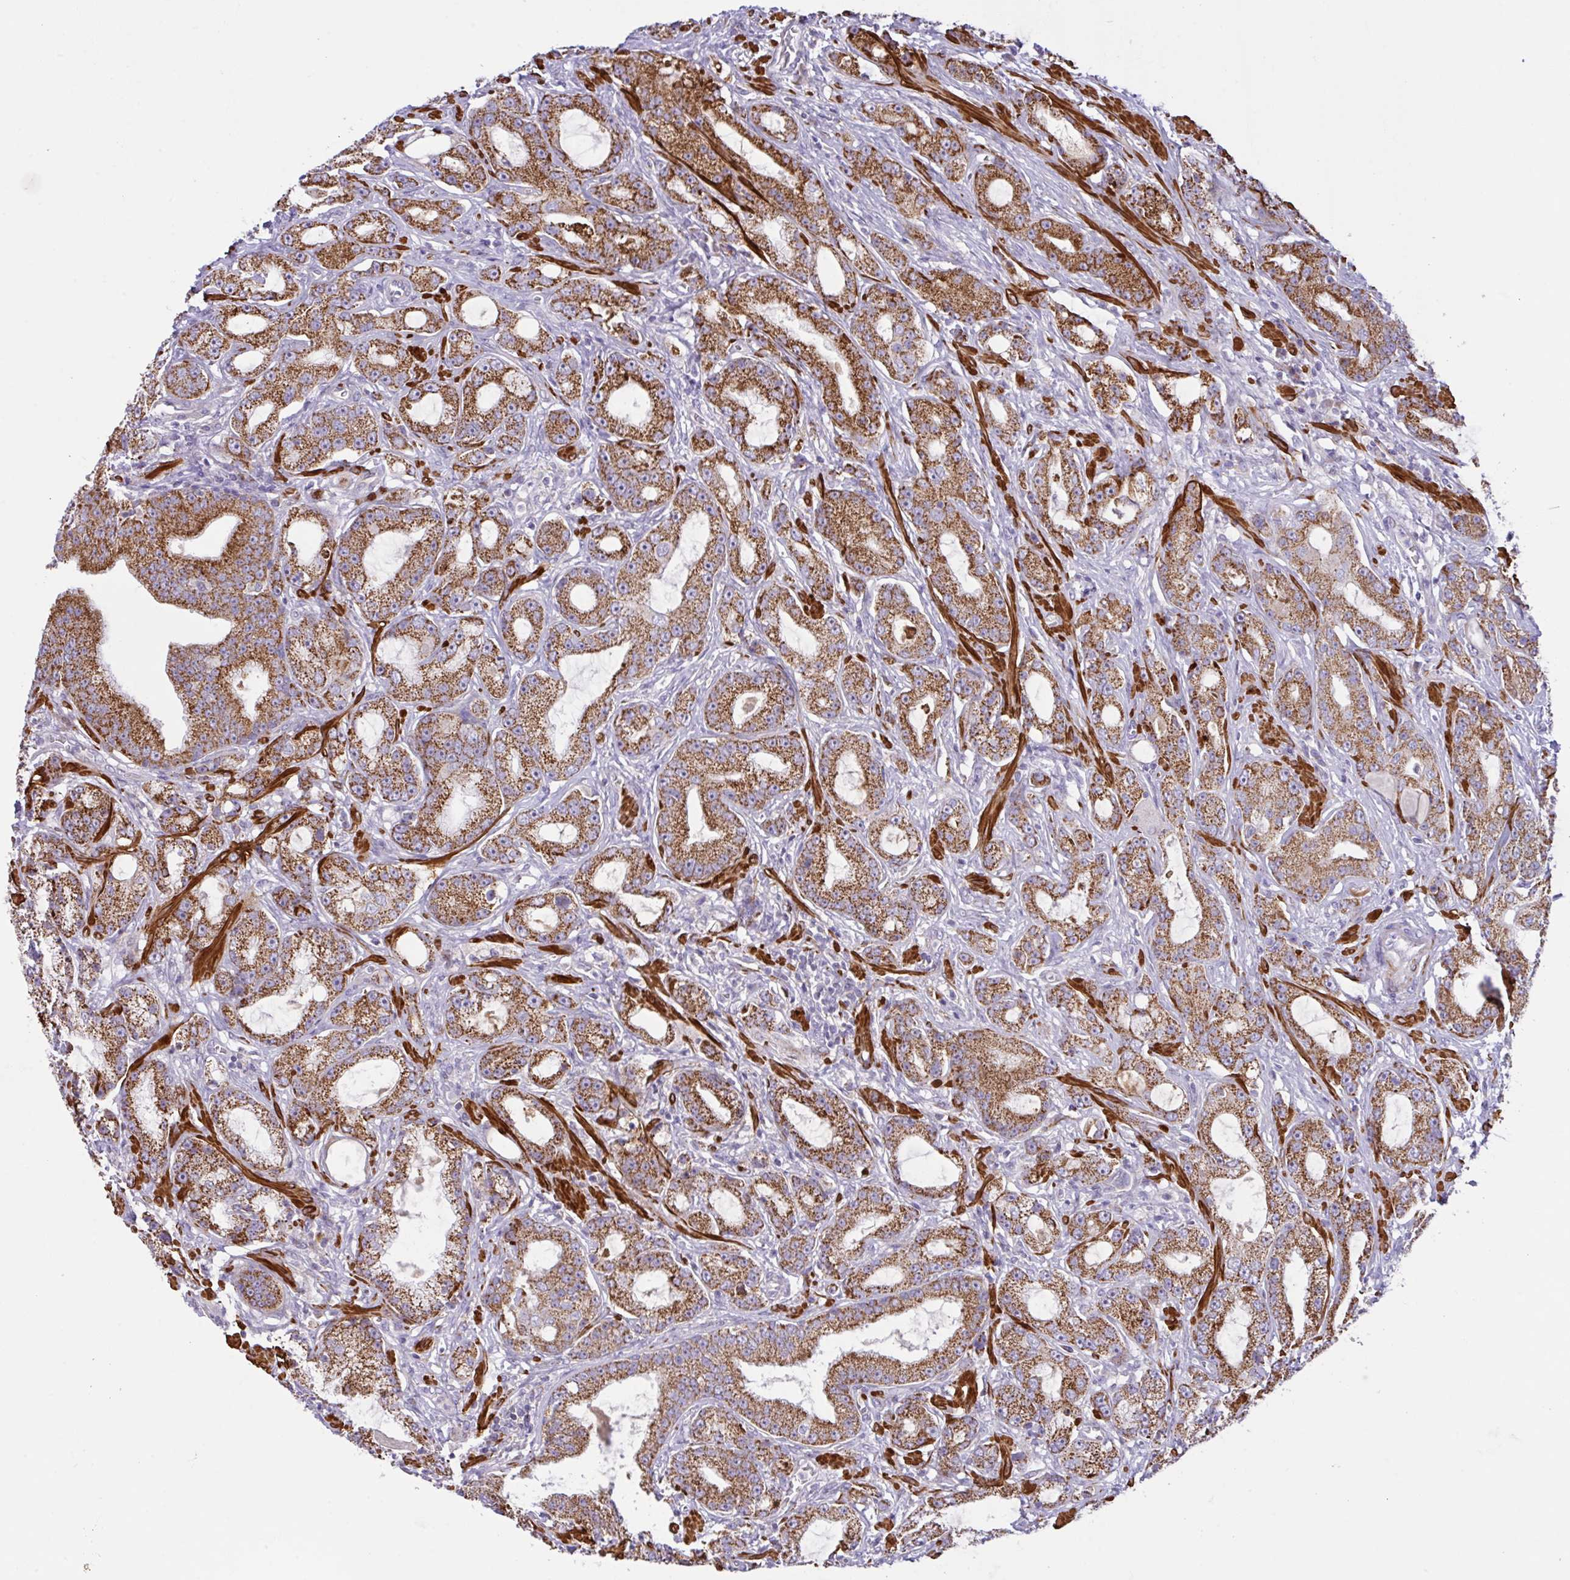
{"staining": {"intensity": "strong", "quantity": ">75%", "location": "cytoplasmic/membranous"}, "tissue": "prostate cancer", "cell_type": "Tumor cells", "image_type": "cancer", "snomed": [{"axis": "morphology", "description": "Adenocarcinoma, High grade"}, {"axis": "topography", "description": "Prostate"}], "caption": "This micrograph exhibits immunohistochemistry staining of human adenocarcinoma (high-grade) (prostate), with high strong cytoplasmic/membranous expression in about >75% of tumor cells.", "gene": "CHDH", "patient": {"sex": "male", "age": 65}}